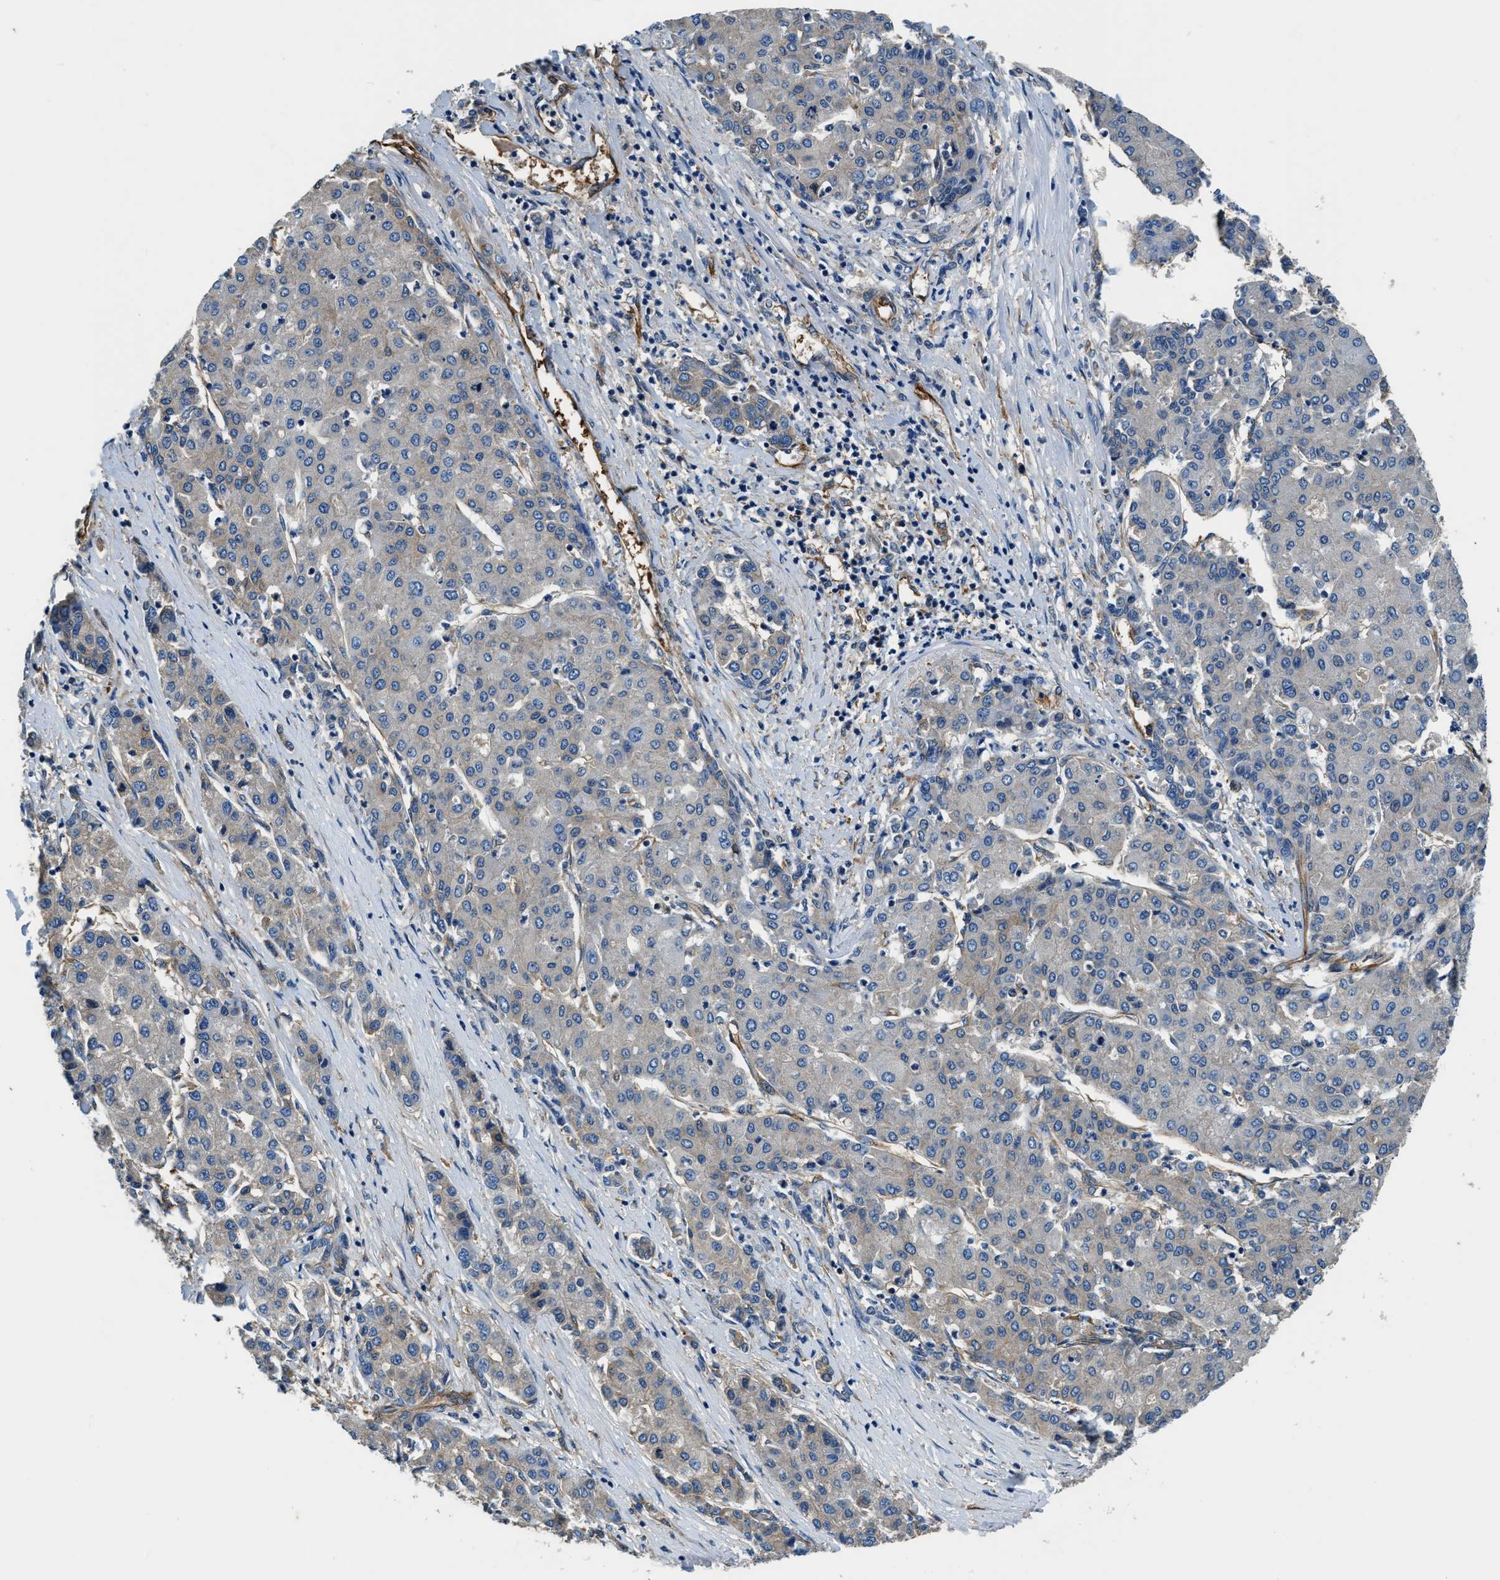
{"staining": {"intensity": "negative", "quantity": "none", "location": "none"}, "tissue": "liver cancer", "cell_type": "Tumor cells", "image_type": "cancer", "snomed": [{"axis": "morphology", "description": "Carcinoma, Hepatocellular, NOS"}, {"axis": "topography", "description": "Liver"}], "caption": "Tumor cells are negative for brown protein staining in liver cancer (hepatocellular carcinoma).", "gene": "EEA1", "patient": {"sex": "male", "age": 65}}